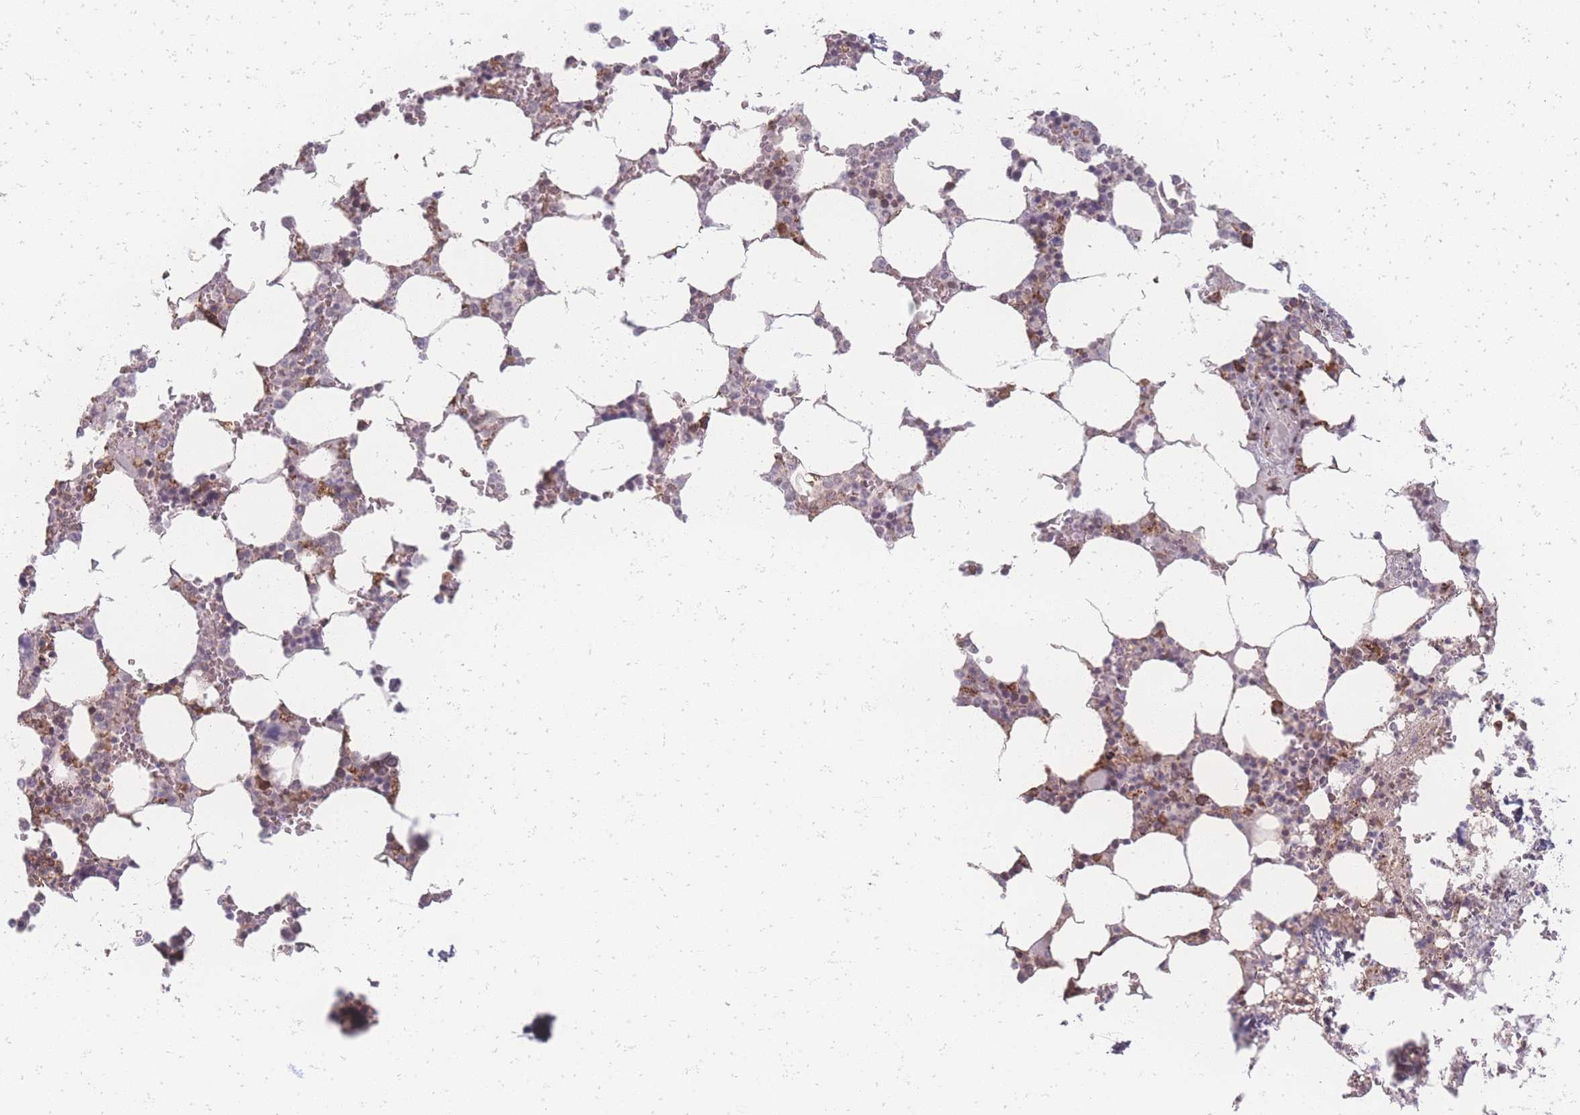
{"staining": {"intensity": "moderate", "quantity": "<25%", "location": "cytoplasmic/membranous"}, "tissue": "bone marrow", "cell_type": "Hematopoietic cells", "image_type": "normal", "snomed": [{"axis": "morphology", "description": "Normal tissue, NOS"}, {"axis": "topography", "description": "Bone marrow"}], "caption": "Hematopoietic cells show low levels of moderate cytoplasmic/membranous staining in about <25% of cells in benign human bone marrow.", "gene": "ZC3H13", "patient": {"sex": "male", "age": 64}}